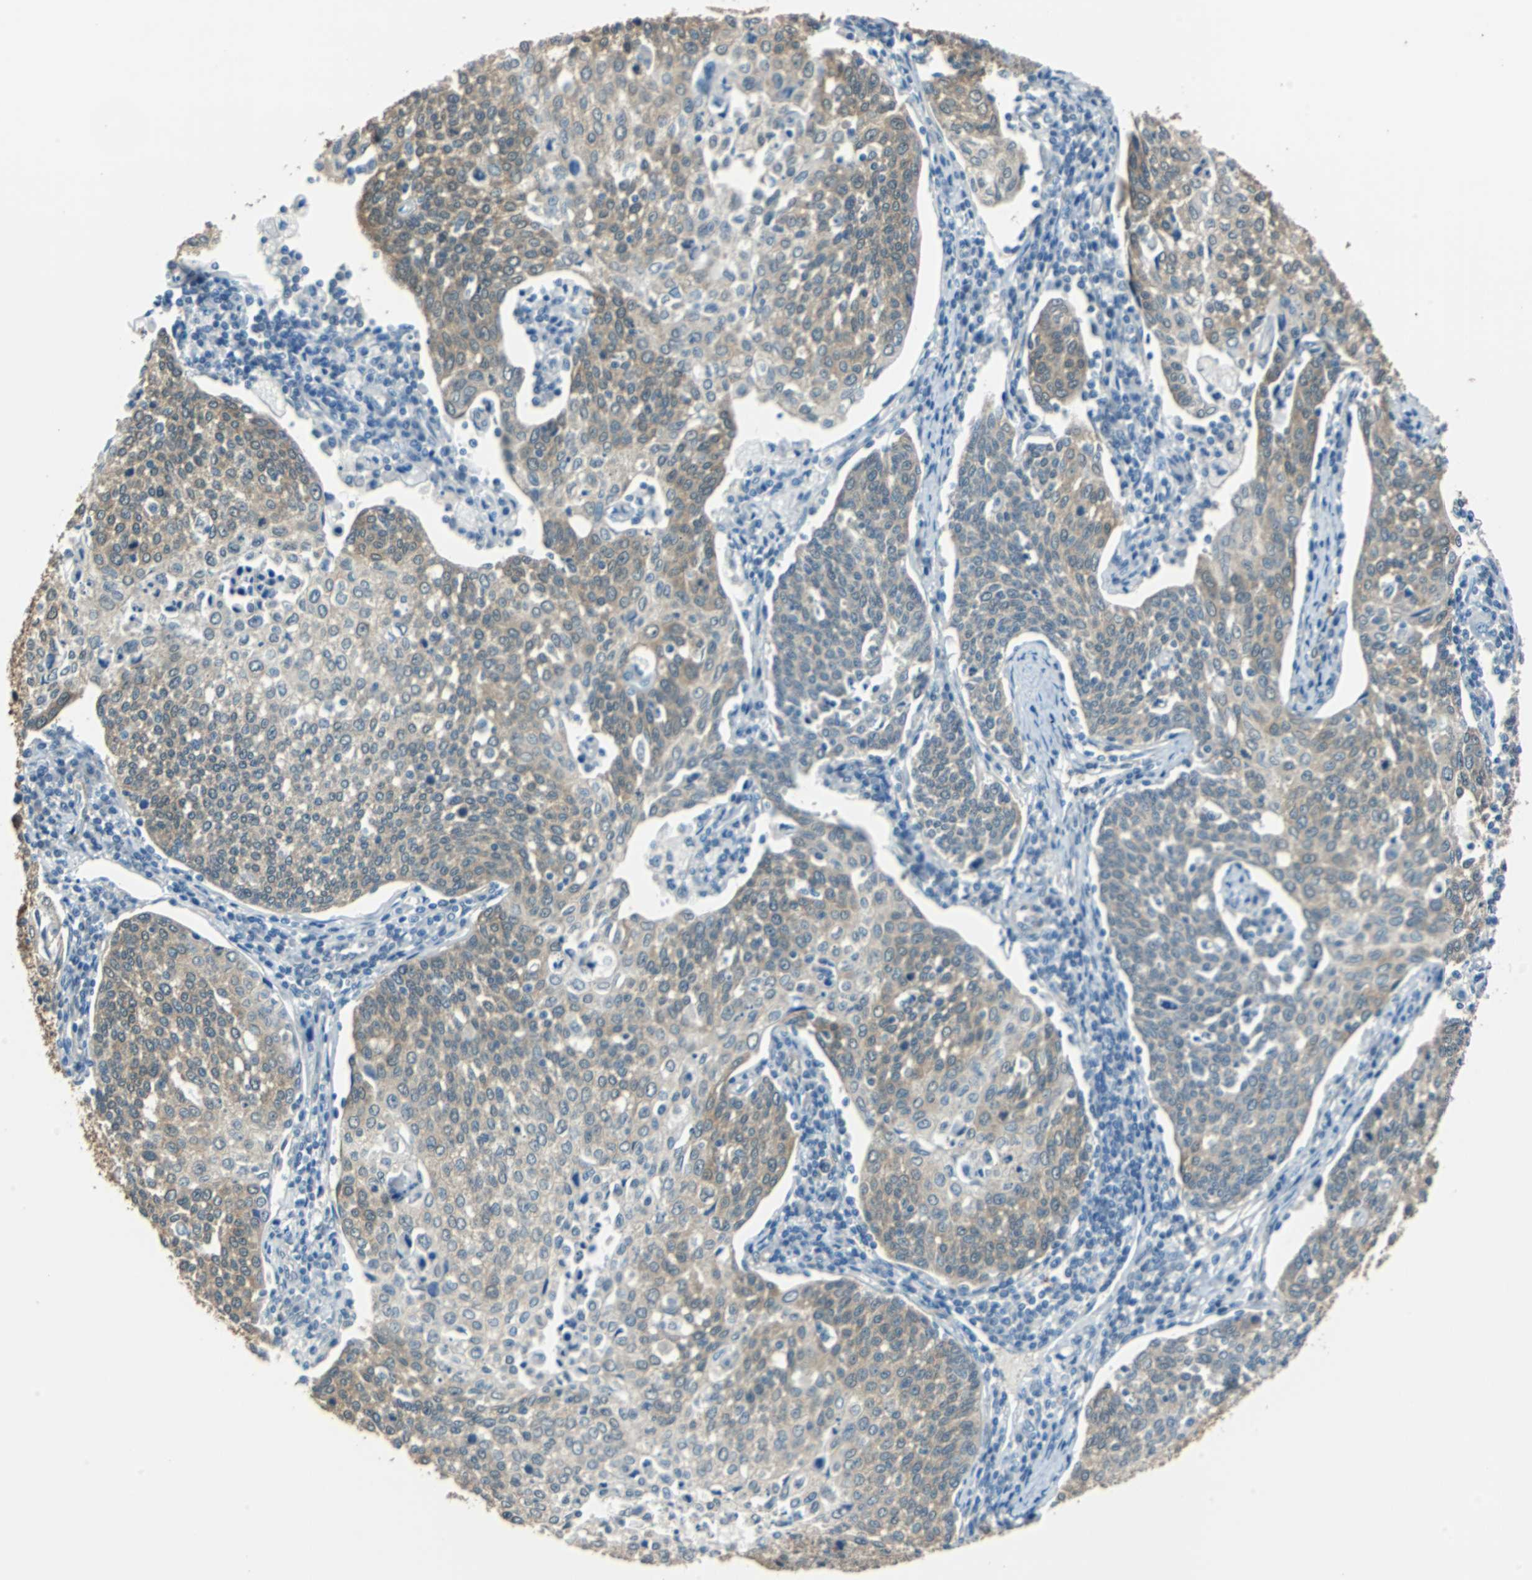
{"staining": {"intensity": "moderate", "quantity": ">75%", "location": "cytoplasmic/membranous"}, "tissue": "cervical cancer", "cell_type": "Tumor cells", "image_type": "cancer", "snomed": [{"axis": "morphology", "description": "Squamous cell carcinoma, NOS"}, {"axis": "topography", "description": "Cervix"}], "caption": "Cervical cancer tissue shows moderate cytoplasmic/membranous expression in about >75% of tumor cells (DAB IHC, brown staining for protein, blue staining for nuclei).", "gene": "FKBP4", "patient": {"sex": "female", "age": 34}}